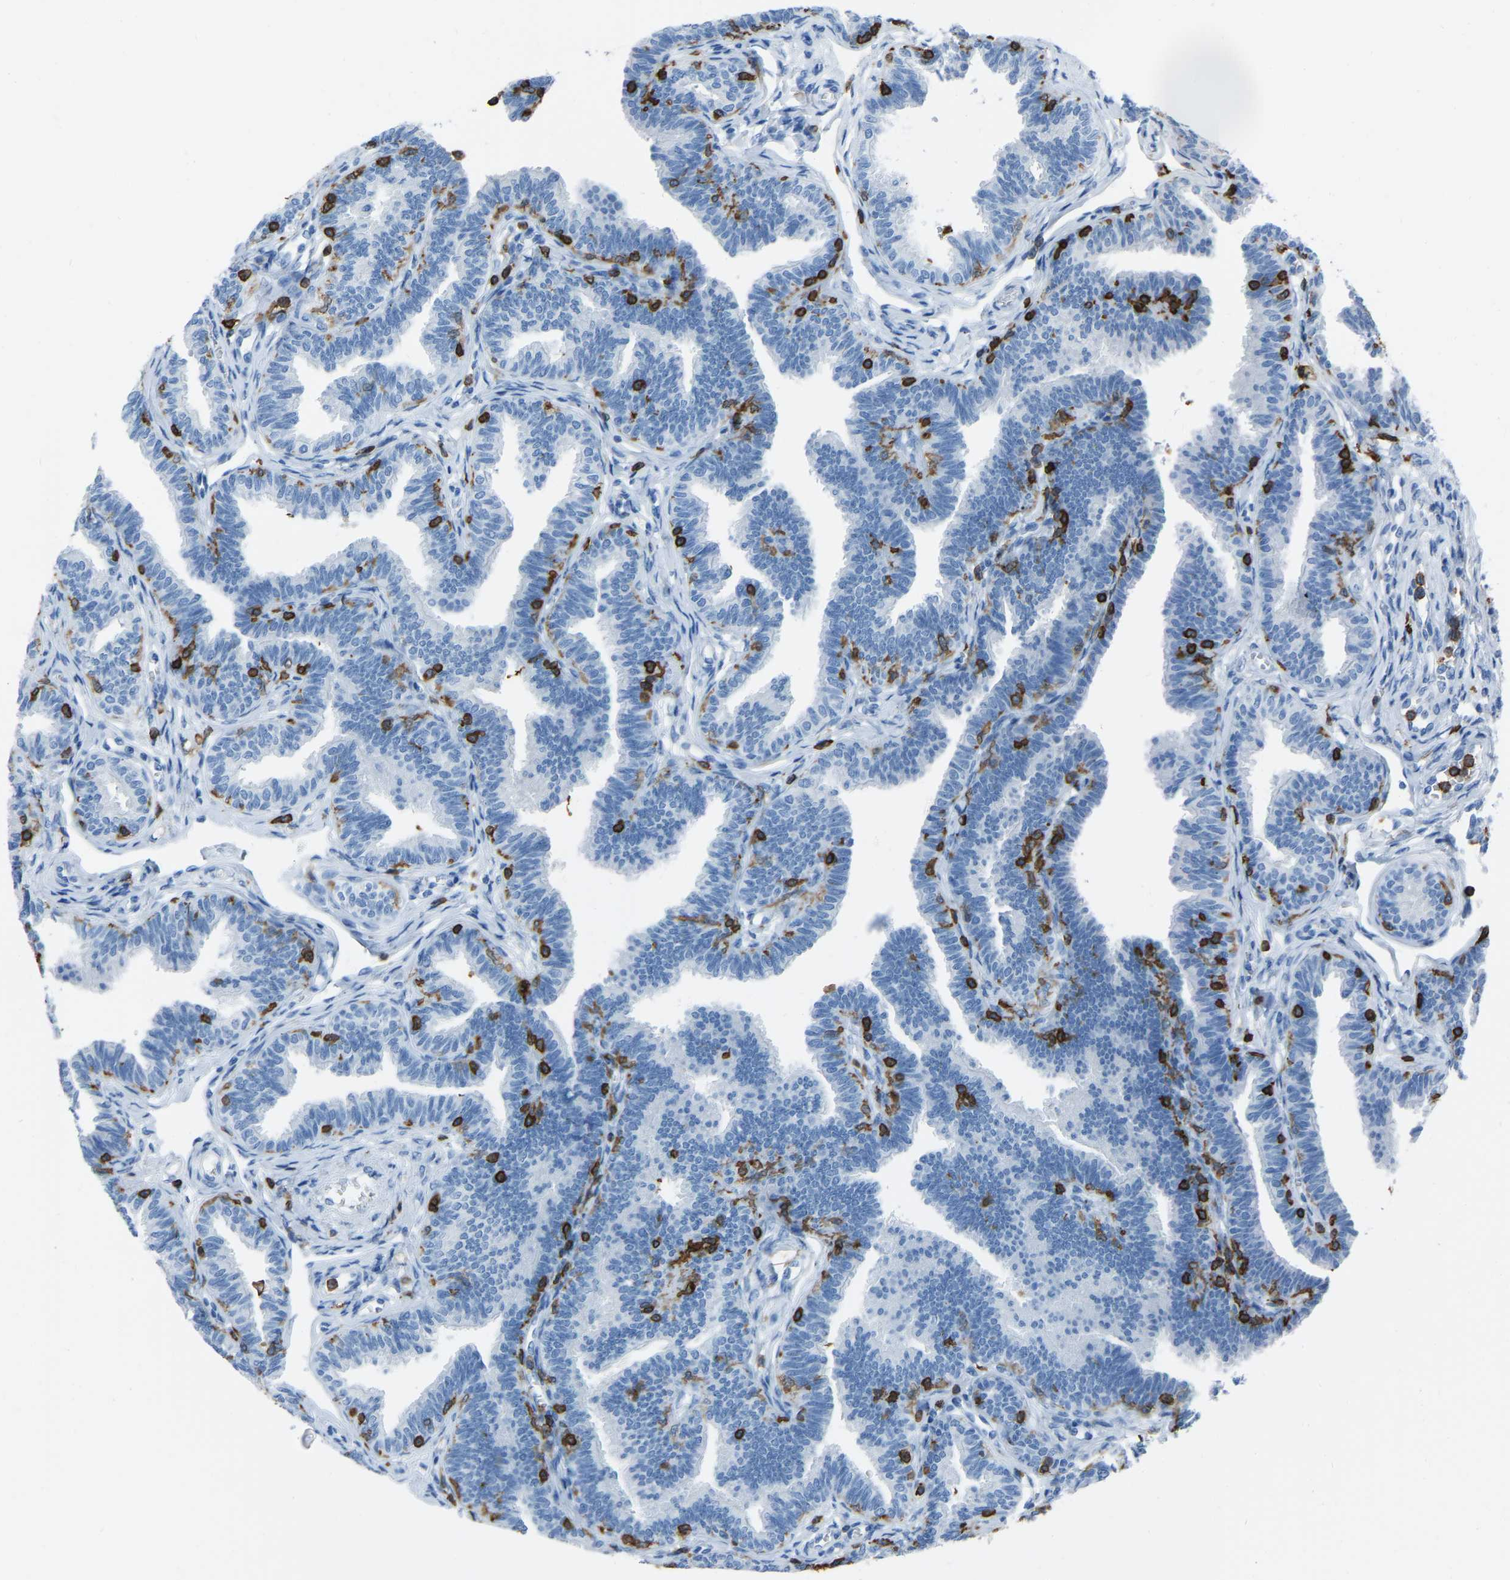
{"staining": {"intensity": "negative", "quantity": "none", "location": "none"}, "tissue": "fallopian tube", "cell_type": "Glandular cells", "image_type": "normal", "snomed": [{"axis": "morphology", "description": "Normal tissue, NOS"}, {"axis": "topography", "description": "Fallopian tube"}, {"axis": "topography", "description": "Ovary"}], "caption": "Photomicrograph shows no significant protein positivity in glandular cells of unremarkable fallopian tube.", "gene": "LSP1", "patient": {"sex": "female", "age": 23}}